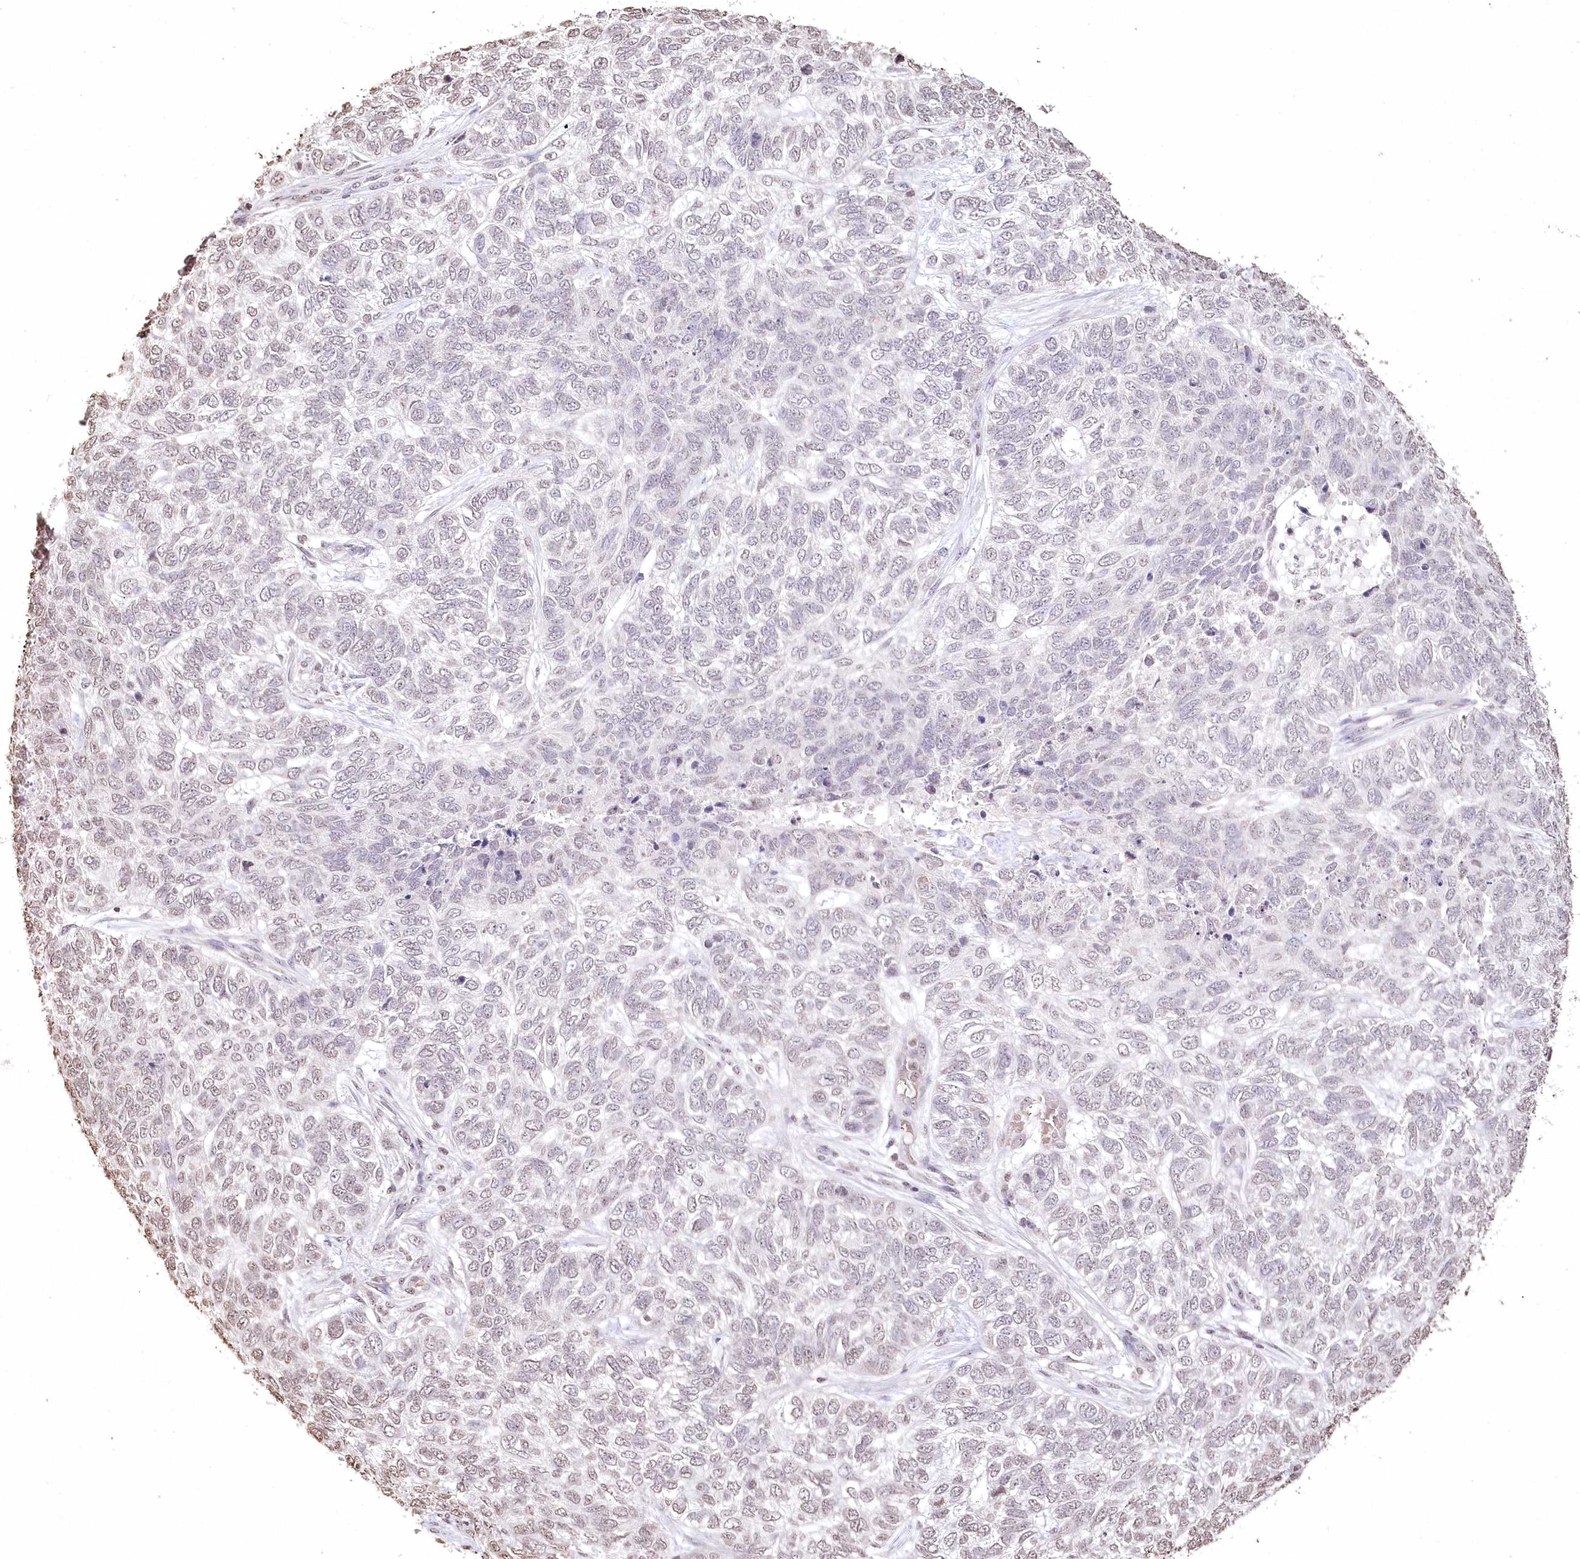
{"staining": {"intensity": "negative", "quantity": "none", "location": "none"}, "tissue": "skin cancer", "cell_type": "Tumor cells", "image_type": "cancer", "snomed": [{"axis": "morphology", "description": "Basal cell carcinoma"}, {"axis": "topography", "description": "Skin"}], "caption": "Tumor cells are negative for brown protein staining in skin cancer (basal cell carcinoma). (DAB (3,3'-diaminobenzidine) immunohistochemistry, high magnification).", "gene": "DMXL1", "patient": {"sex": "female", "age": 65}}